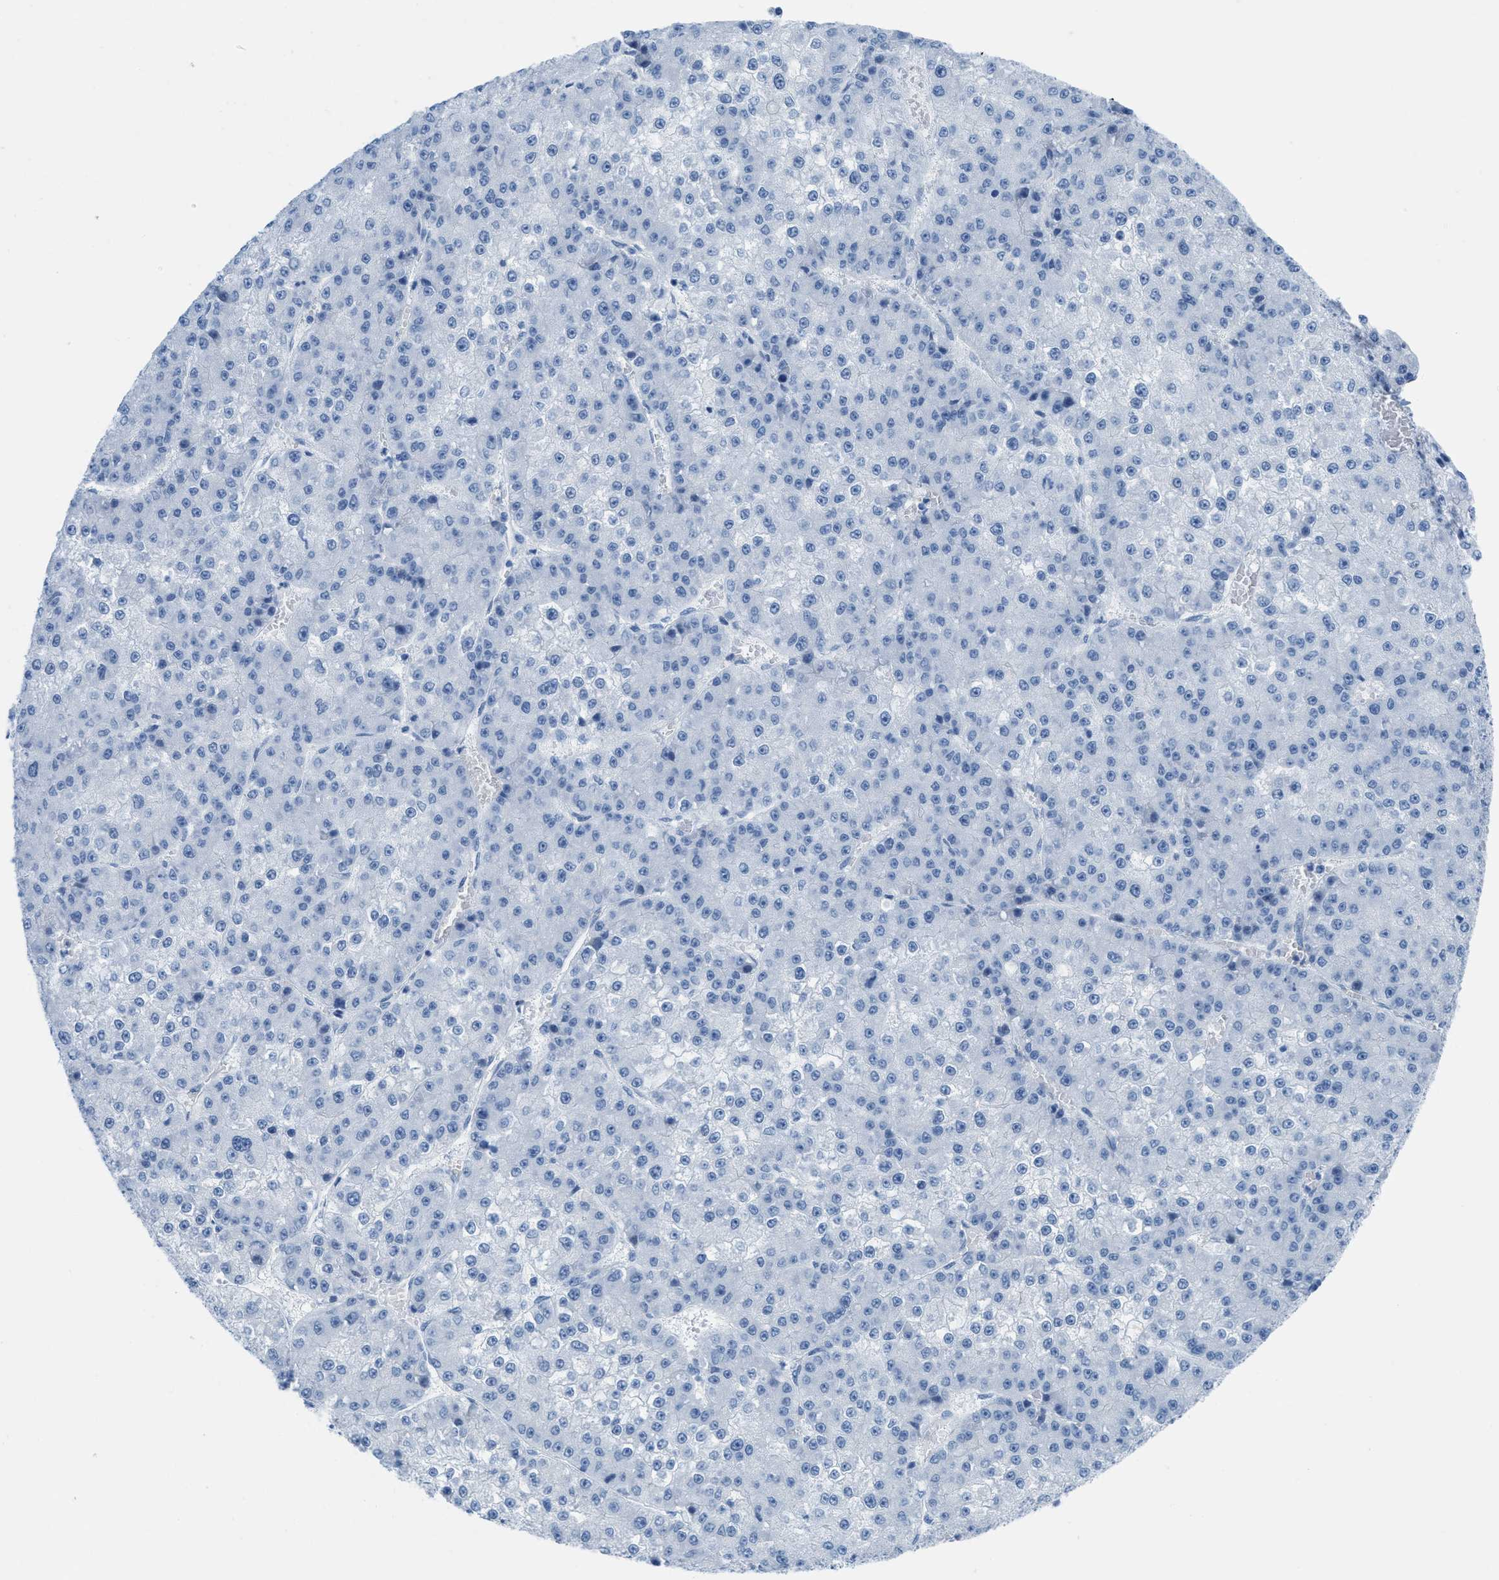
{"staining": {"intensity": "negative", "quantity": "none", "location": "none"}, "tissue": "liver cancer", "cell_type": "Tumor cells", "image_type": "cancer", "snomed": [{"axis": "morphology", "description": "Carcinoma, Hepatocellular, NOS"}, {"axis": "topography", "description": "Liver"}], "caption": "The immunohistochemistry image has no significant positivity in tumor cells of liver cancer (hepatocellular carcinoma) tissue.", "gene": "SLC12A1", "patient": {"sex": "female", "age": 73}}